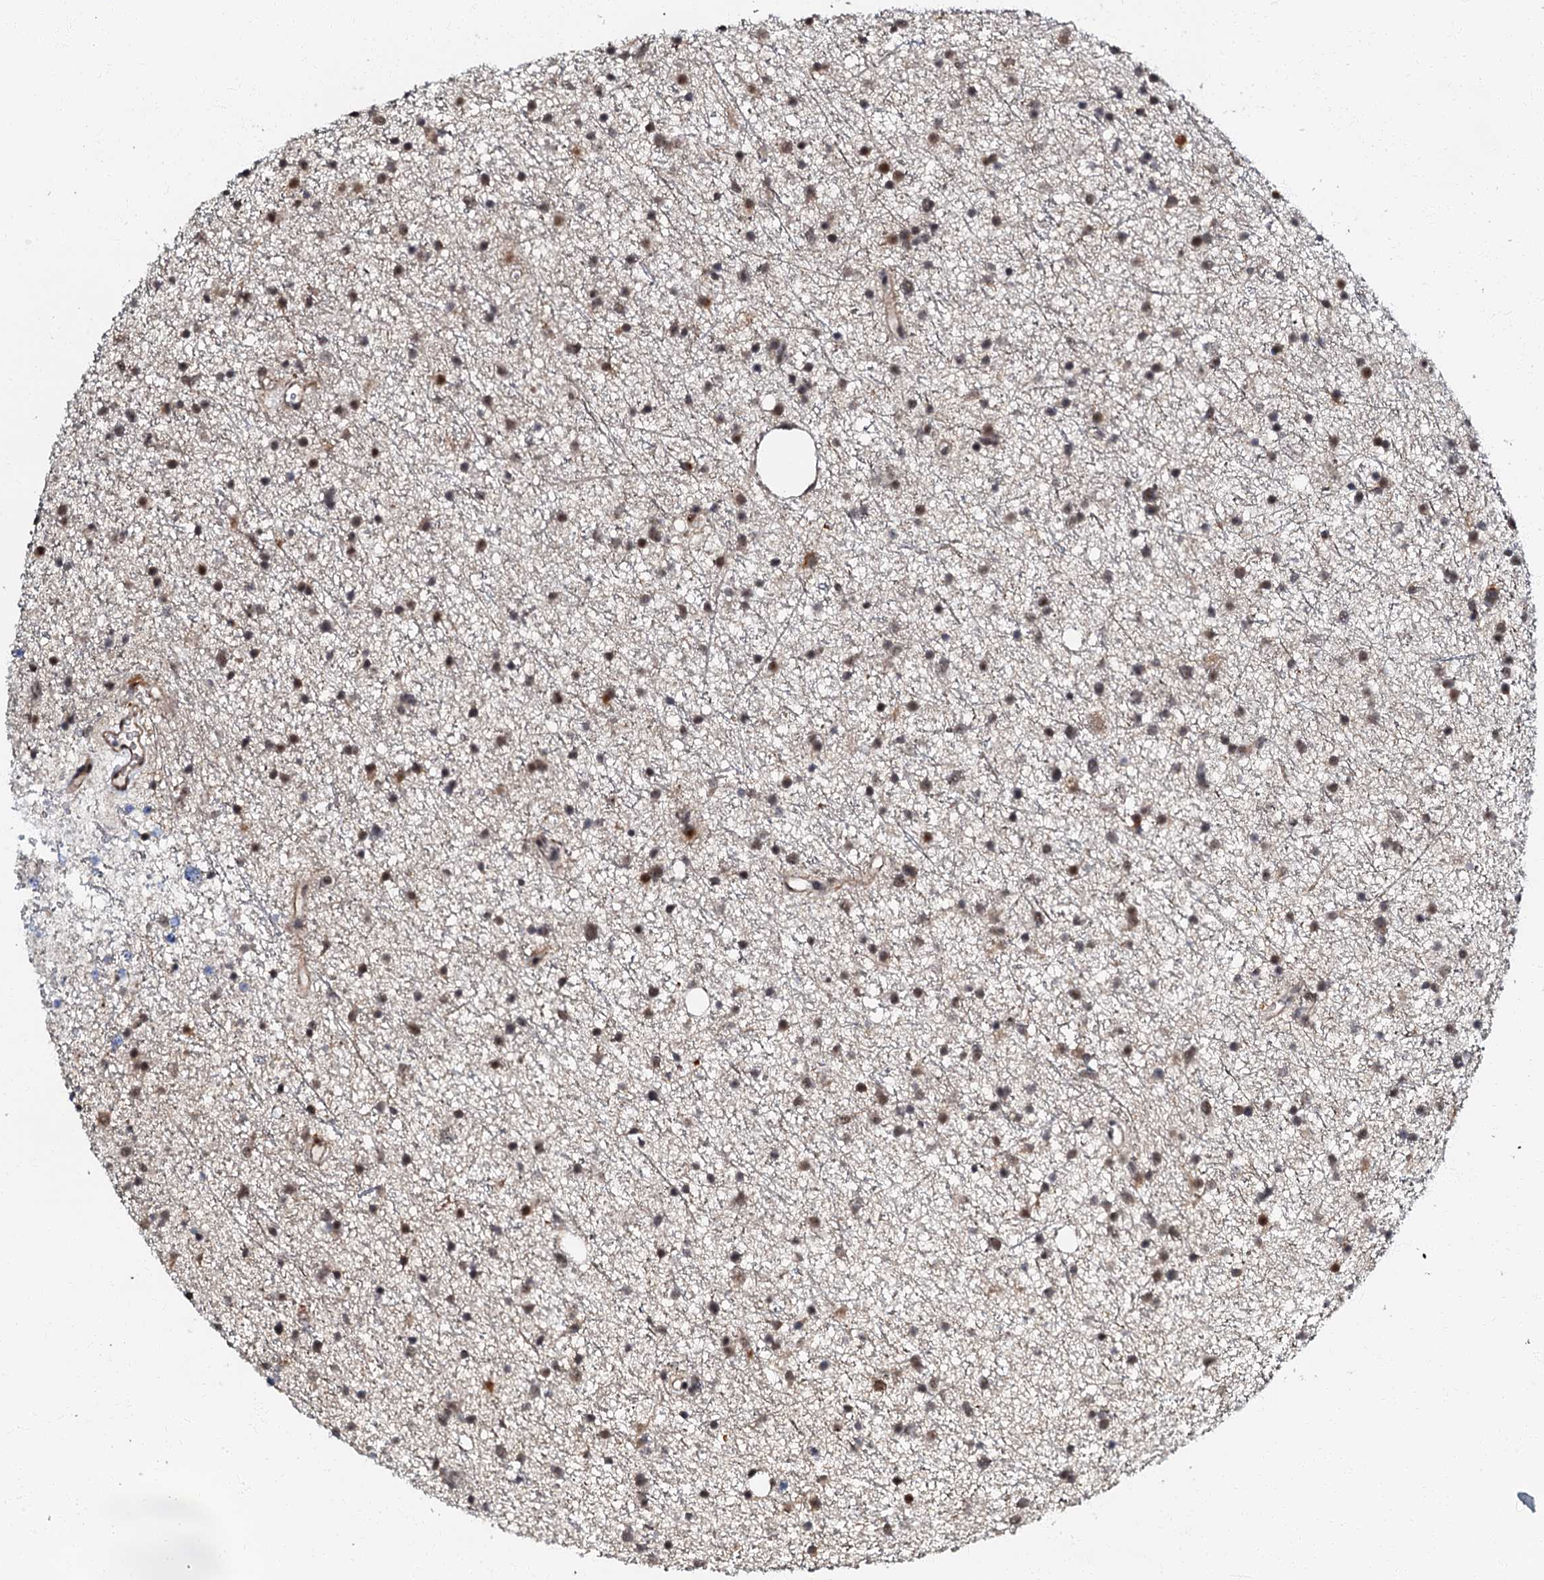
{"staining": {"intensity": "moderate", "quantity": "25%-75%", "location": "cytoplasmic/membranous,nuclear"}, "tissue": "glioma", "cell_type": "Tumor cells", "image_type": "cancer", "snomed": [{"axis": "morphology", "description": "Glioma, malignant, Low grade"}, {"axis": "topography", "description": "Cerebral cortex"}], "caption": "IHC (DAB (3,3'-diaminobenzidine)) staining of human glioma displays moderate cytoplasmic/membranous and nuclear protein positivity in approximately 25%-75% of tumor cells. The protein of interest is stained brown, and the nuclei are stained in blue (DAB (3,3'-diaminobenzidine) IHC with brightfield microscopy, high magnification).", "gene": "OLAH", "patient": {"sex": "female", "age": 39}}